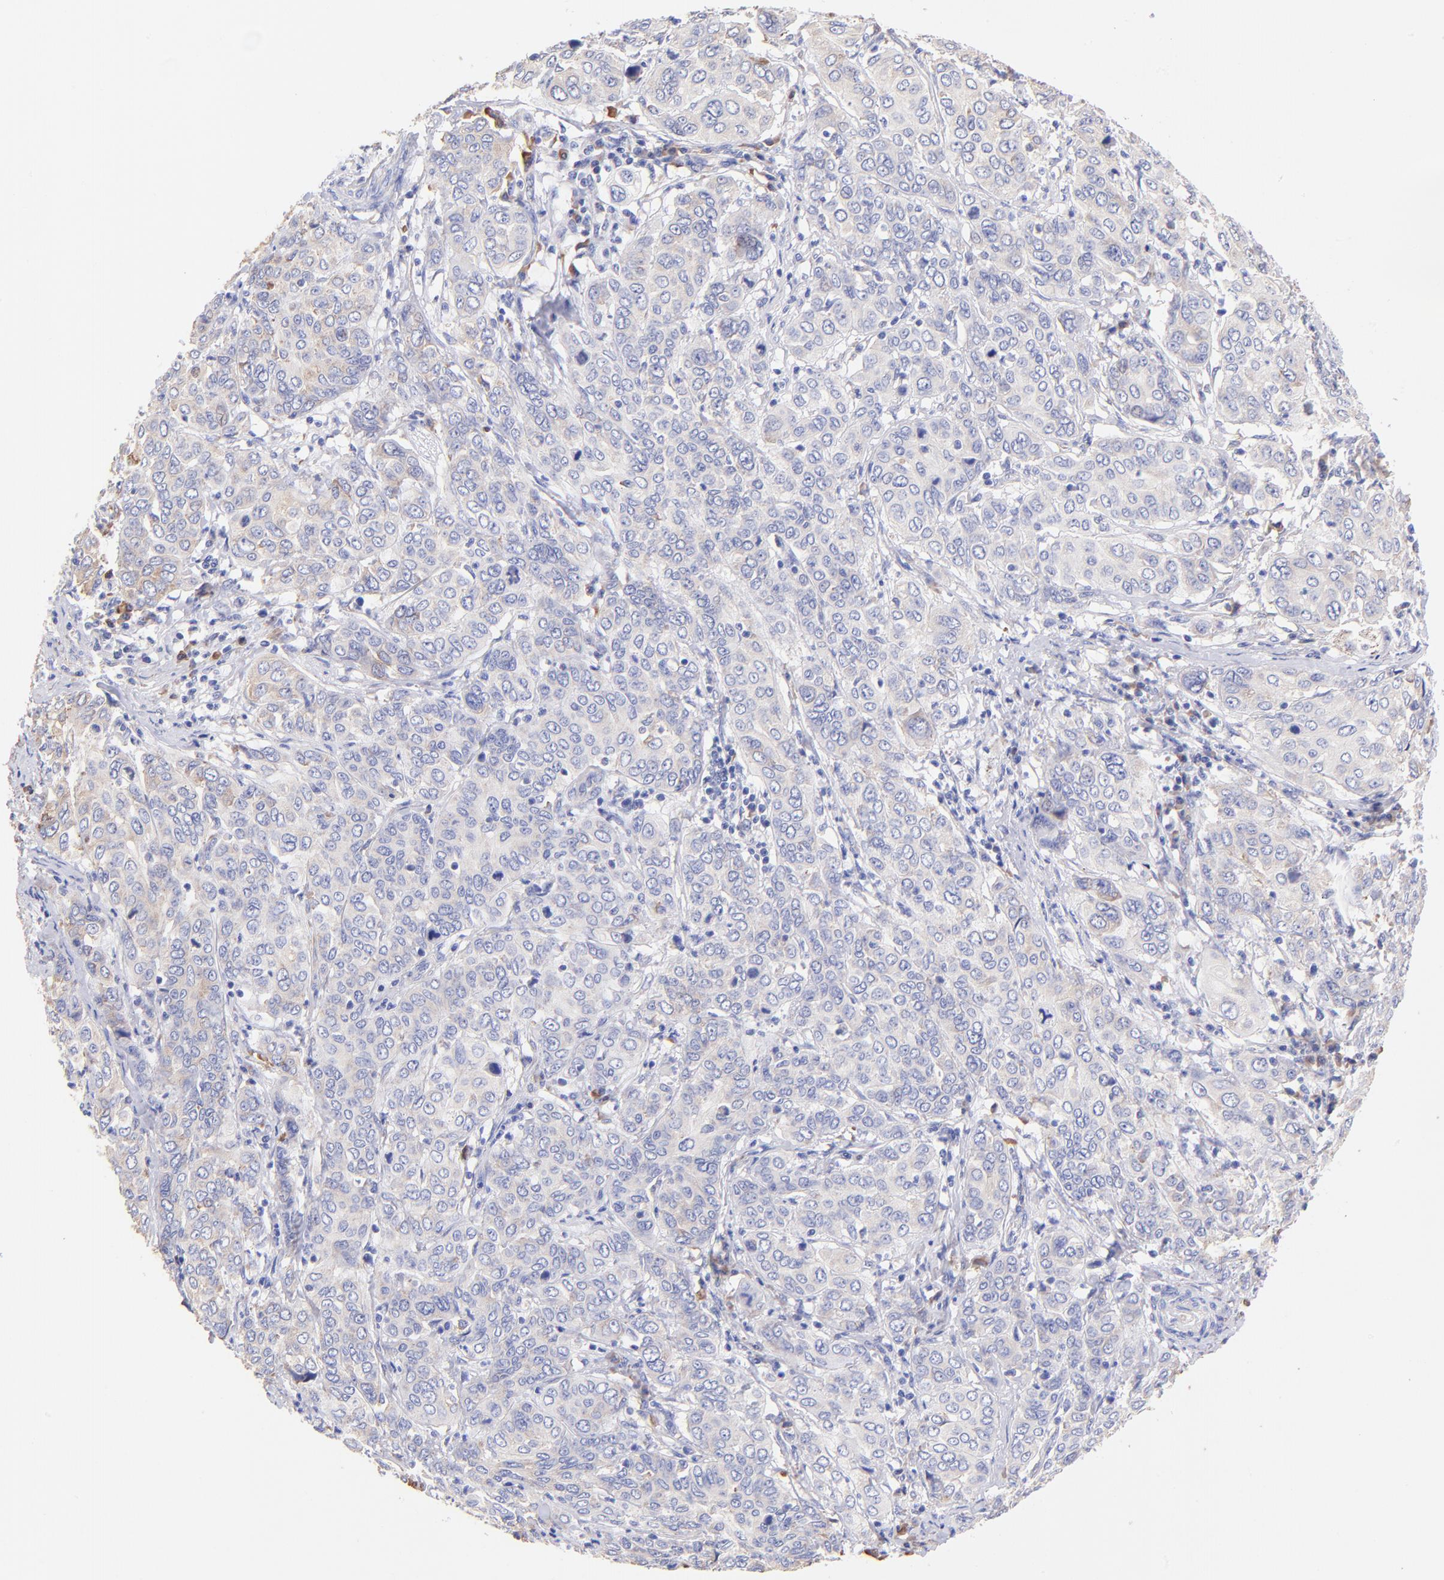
{"staining": {"intensity": "weak", "quantity": "<25%", "location": "cytoplasmic/membranous"}, "tissue": "cervical cancer", "cell_type": "Tumor cells", "image_type": "cancer", "snomed": [{"axis": "morphology", "description": "Squamous cell carcinoma, NOS"}, {"axis": "topography", "description": "Cervix"}], "caption": "DAB (3,3'-diaminobenzidine) immunohistochemical staining of human squamous cell carcinoma (cervical) exhibits no significant expression in tumor cells.", "gene": "RPL30", "patient": {"sex": "female", "age": 38}}